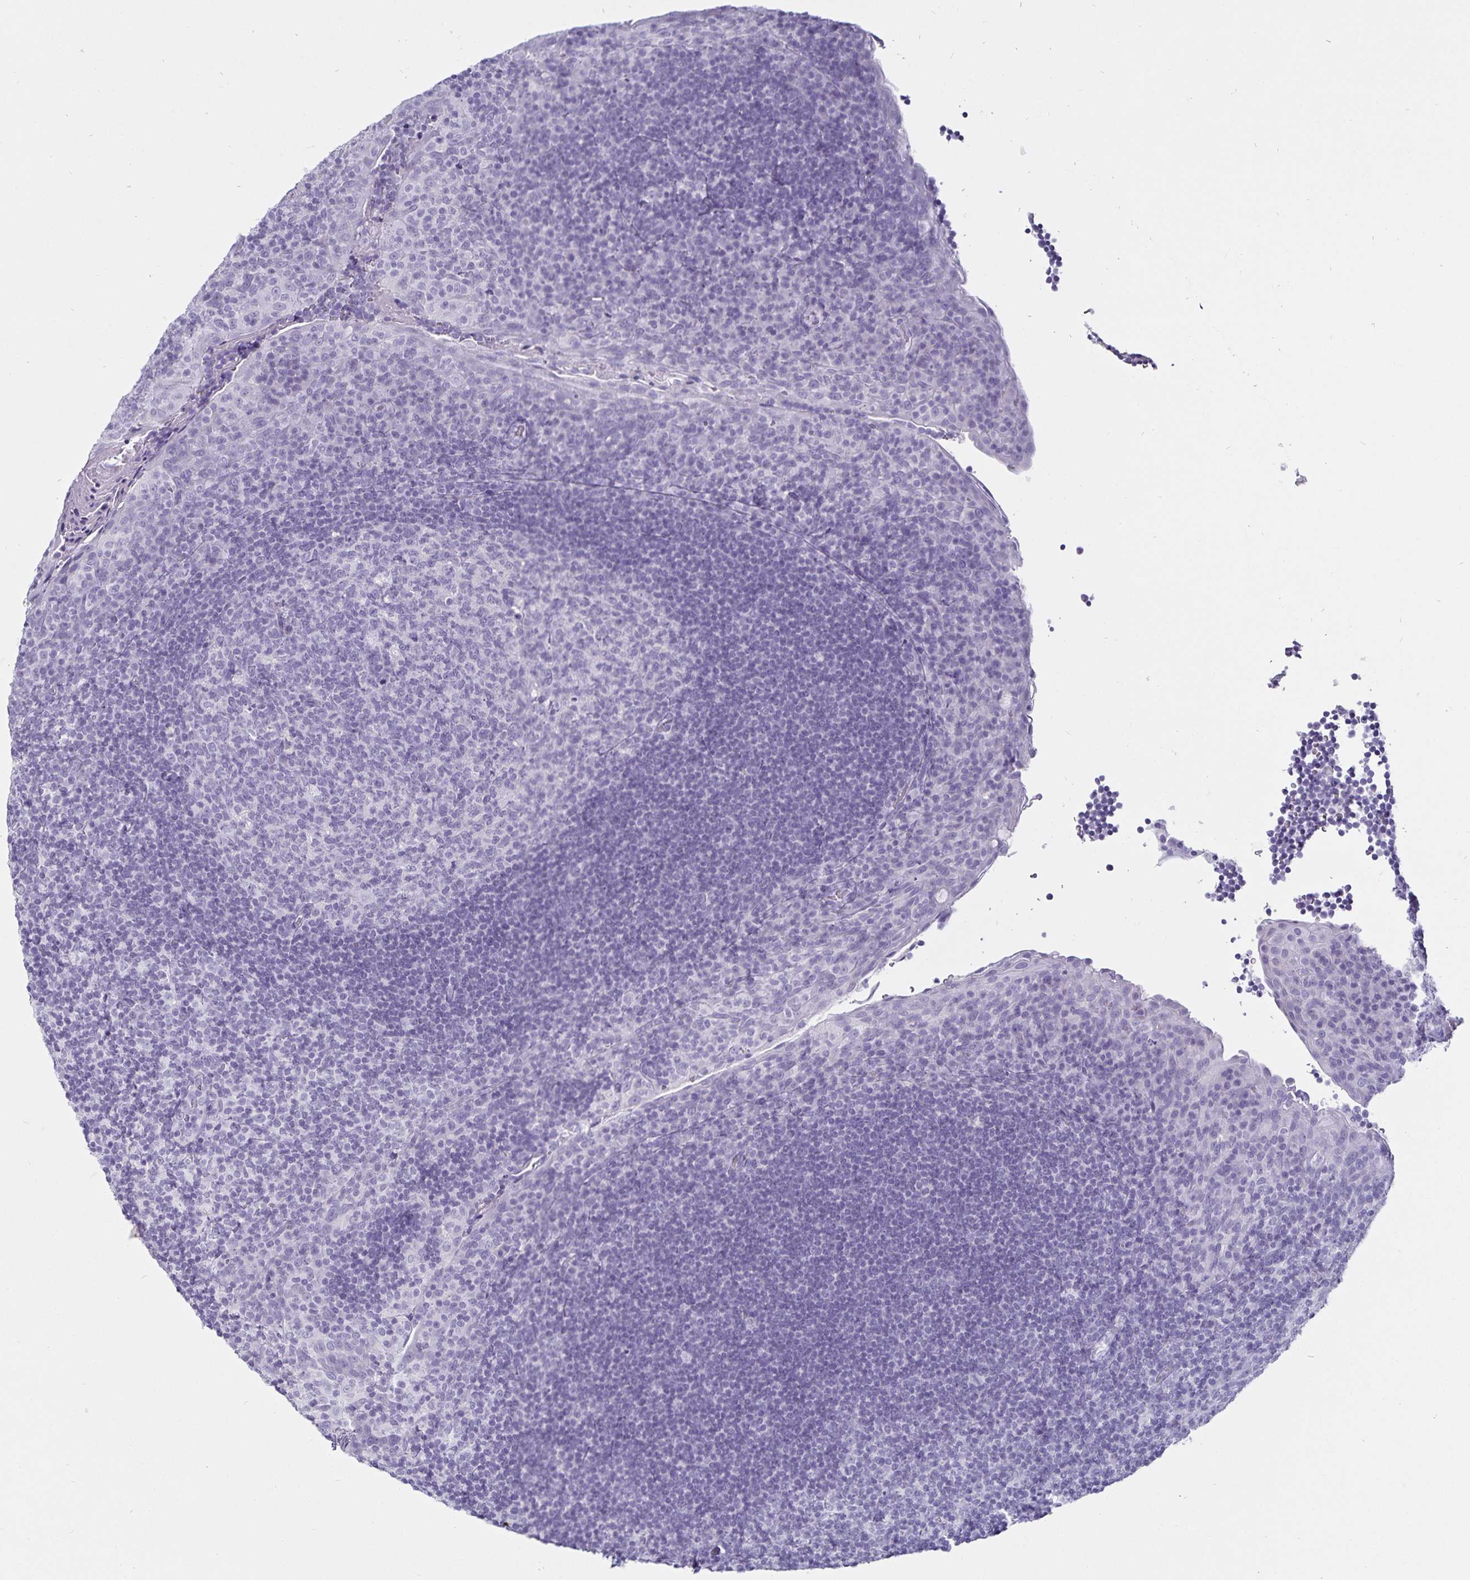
{"staining": {"intensity": "negative", "quantity": "none", "location": "none"}, "tissue": "tonsil", "cell_type": "Germinal center cells", "image_type": "normal", "snomed": [{"axis": "morphology", "description": "Normal tissue, NOS"}, {"axis": "topography", "description": "Tonsil"}], "caption": "Immunohistochemistry (IHC) image of unremarkable tonsil: tonsil stained with DAB (3,3'-diaminobenzidine) shows no significant protein expression in germinal center cells. (DAB immunohistochemistry visualized using brightfield microscopy, high magnification).", "gene": "DEFA6", "patient": {"sex": "male", "age": 17}}